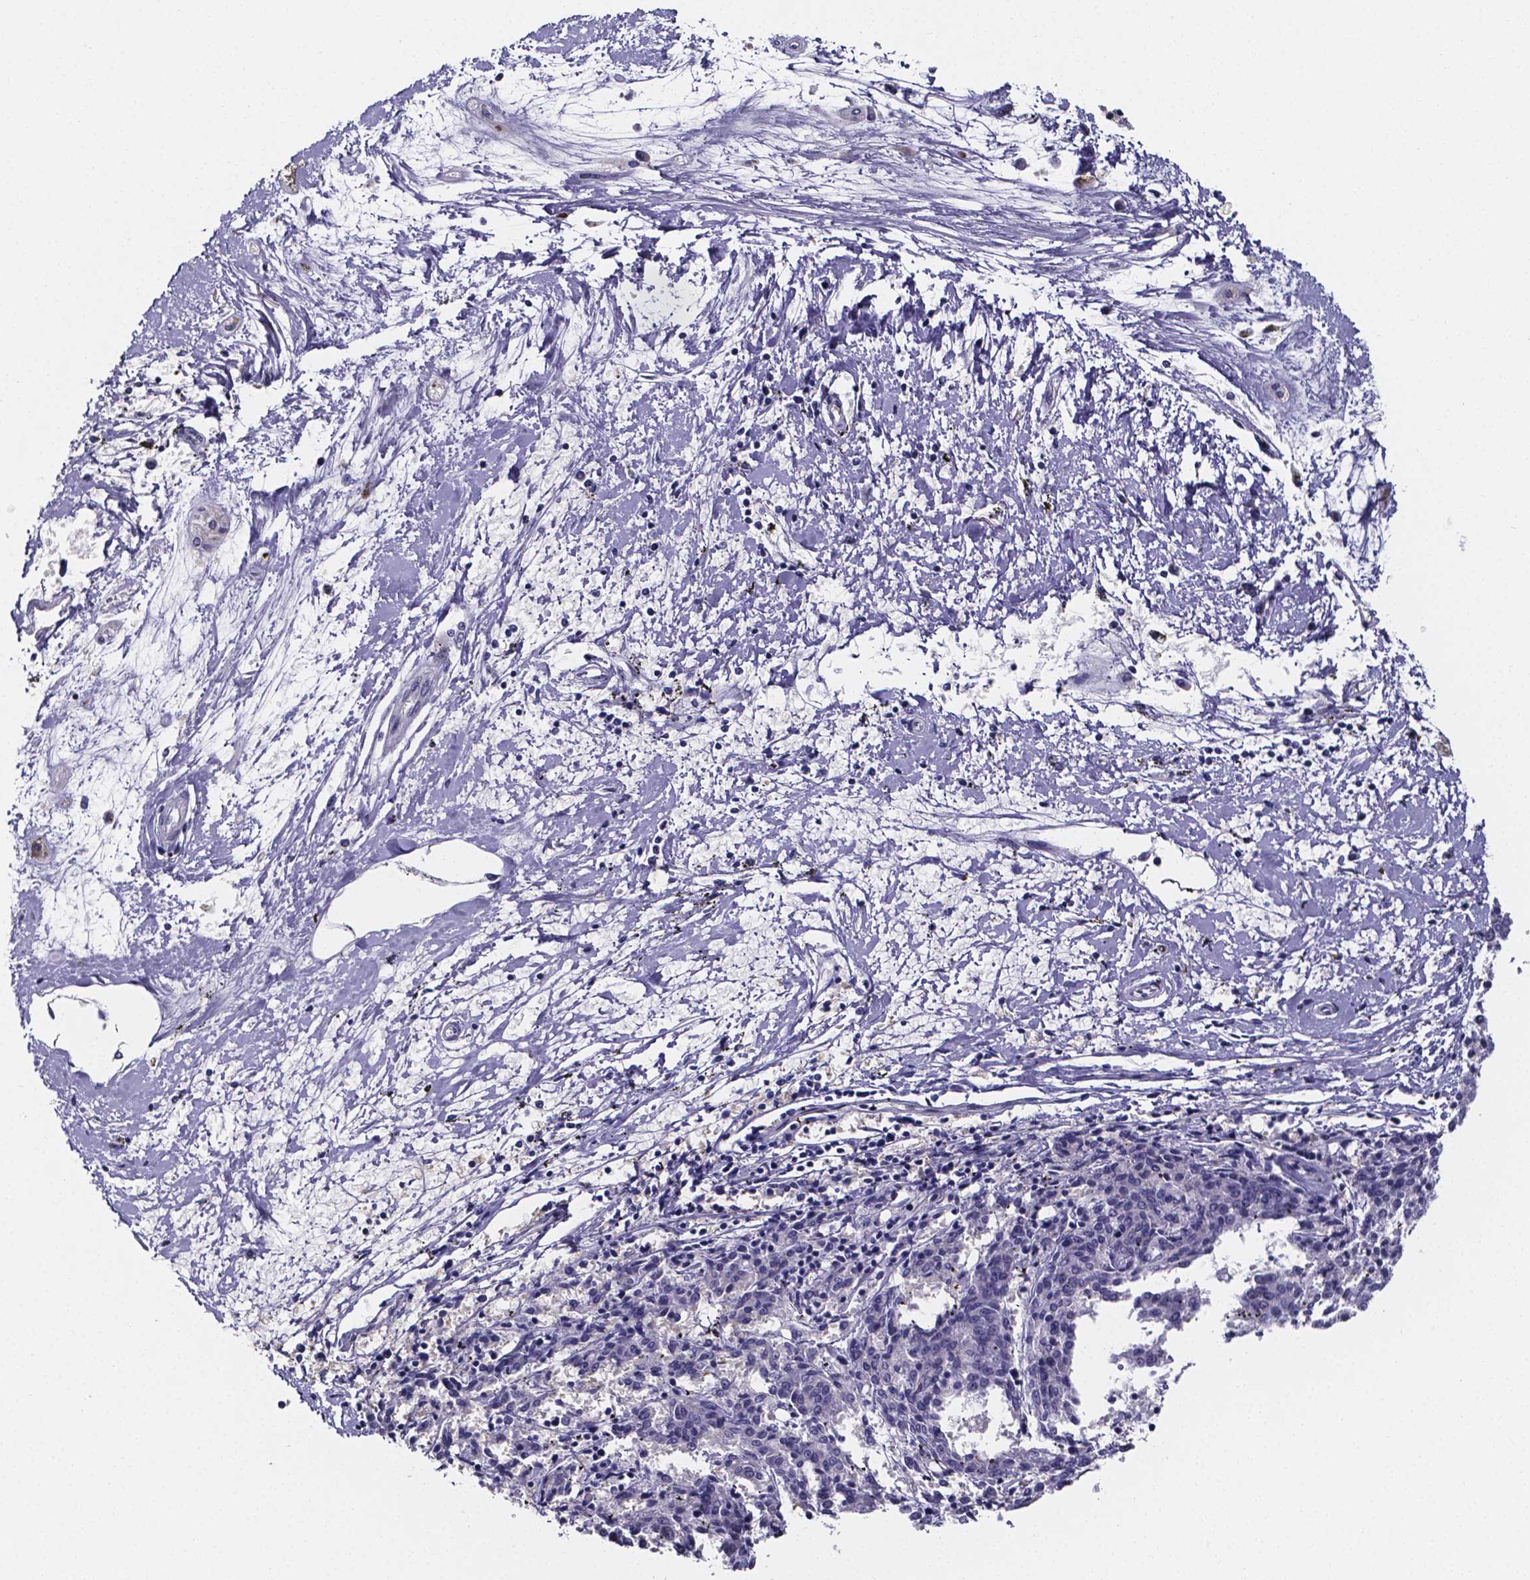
{"staining": {"intensity": "negative", "quantity": "none", "location": "none"}, "tissue": "melanoma", "cell_type": "Tumor cells", "image_type": "cancer", "snomed": [{"axis": "morphology", "description": "Malignant melanoma, NOS"}, {"axis": "topography", "description": "Skin"}], "caption": "Immunohistochemistry image of malignant melanoma stained for a protein (brown), which reveals no expression in tumor cells. The staining is performed using DAB (3,3'-diaminobenzidine) brown chromogen with nuclei counter-stained in using hematoxylin.", "gene": "IZUMO1", "patient": {"sex": "female", "age": 72}}